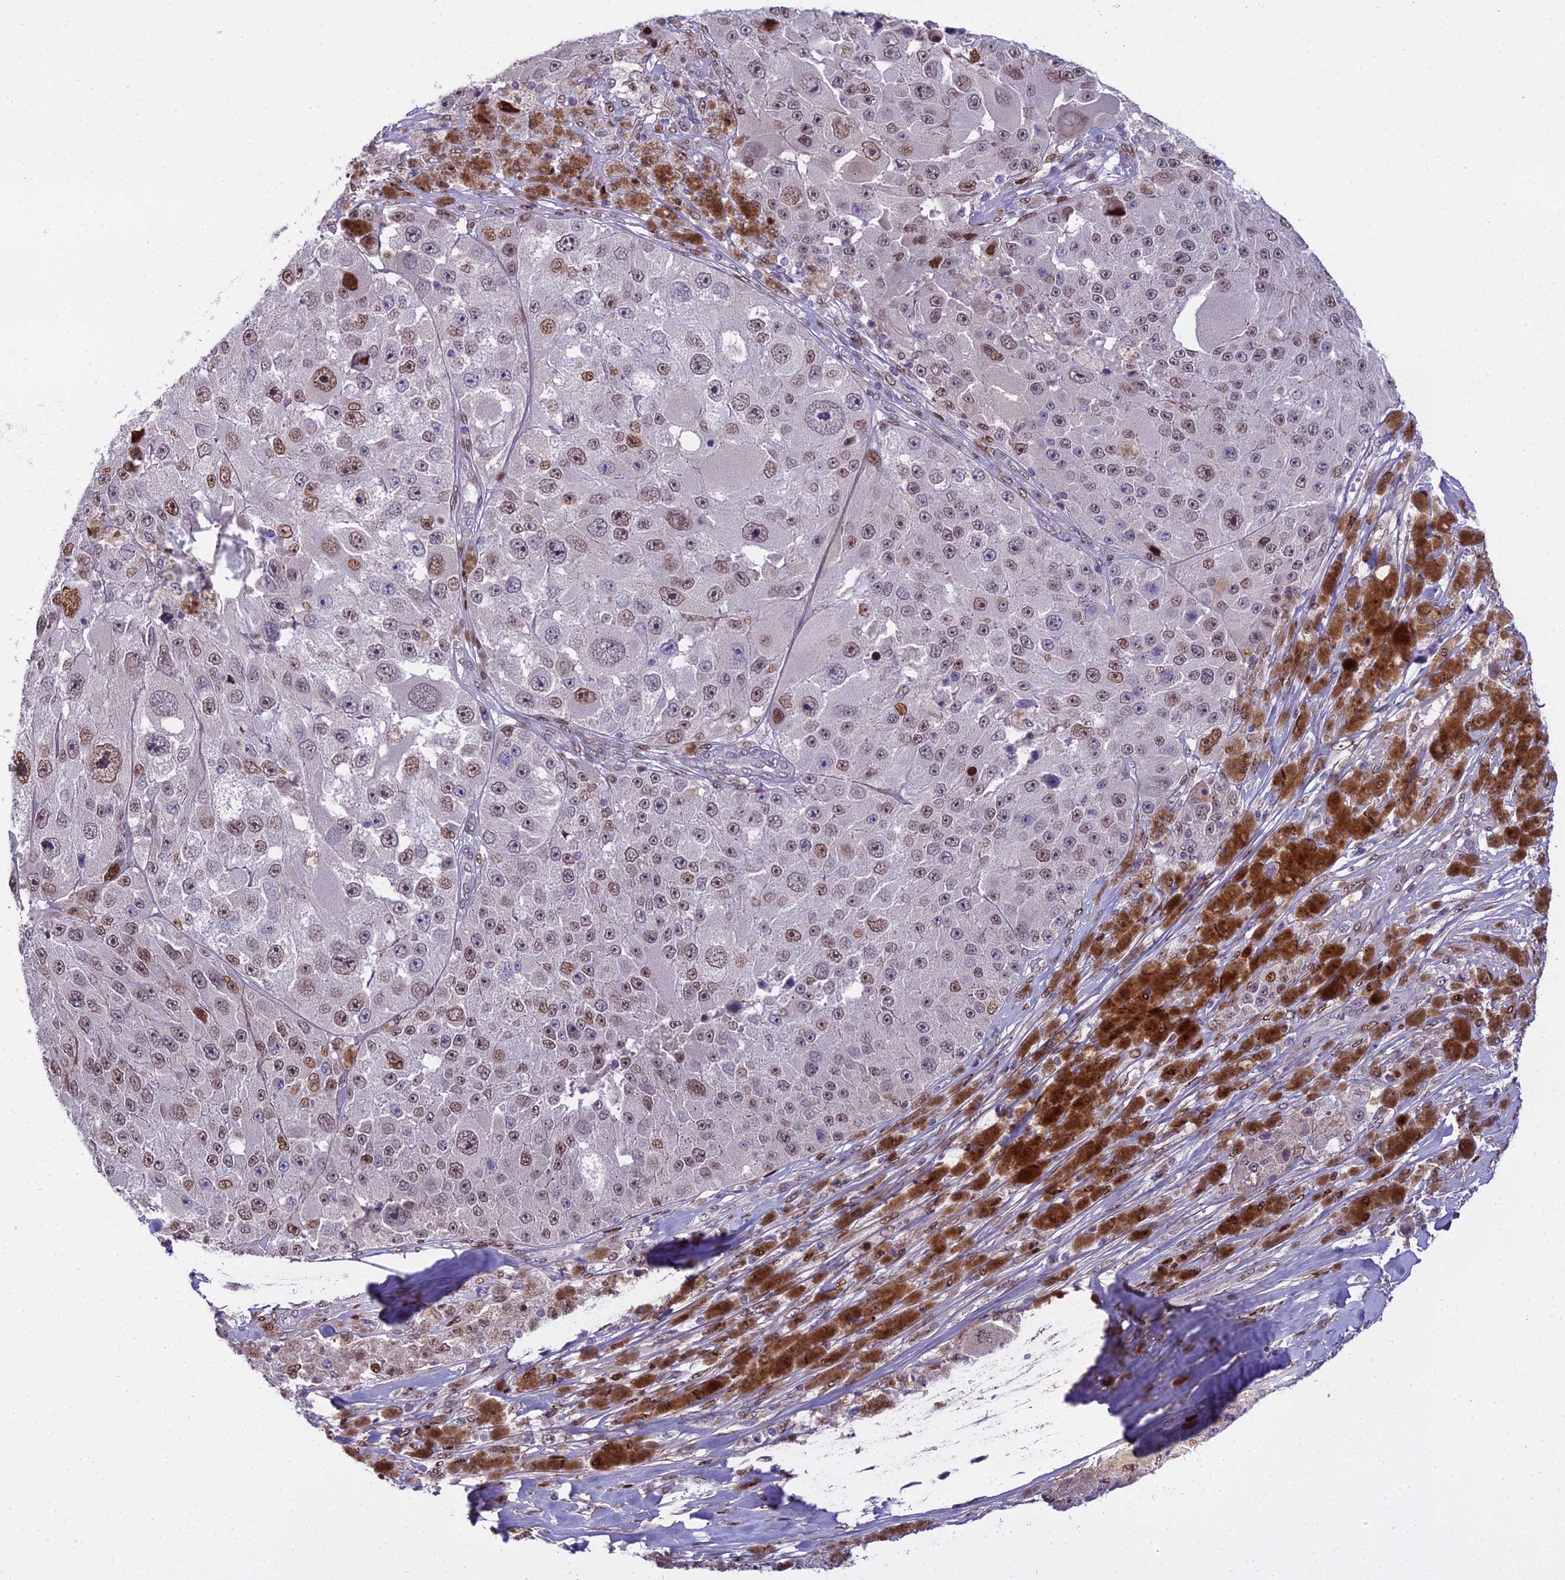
{"staining": {"intensity": "strong", "quantity": "25%-75%", "location": "nuclear"}, "tissue": "melanoma", "cell_type": "Tumor cells", "image_type": "cancer", "snomed": [{"axis": "morphology", "description": "Malignant melanoma, Metastatic site"}, {"axis": "topography", "description": "Lymph node"}], "caption": "Immunohistochemical staining of melanoma exhibits high levels of strong nuclear protein positivity in about 25%-75% of tumor cells.", "gene": "ZNF707", "patient": {"sex": "male", "age": 62}}